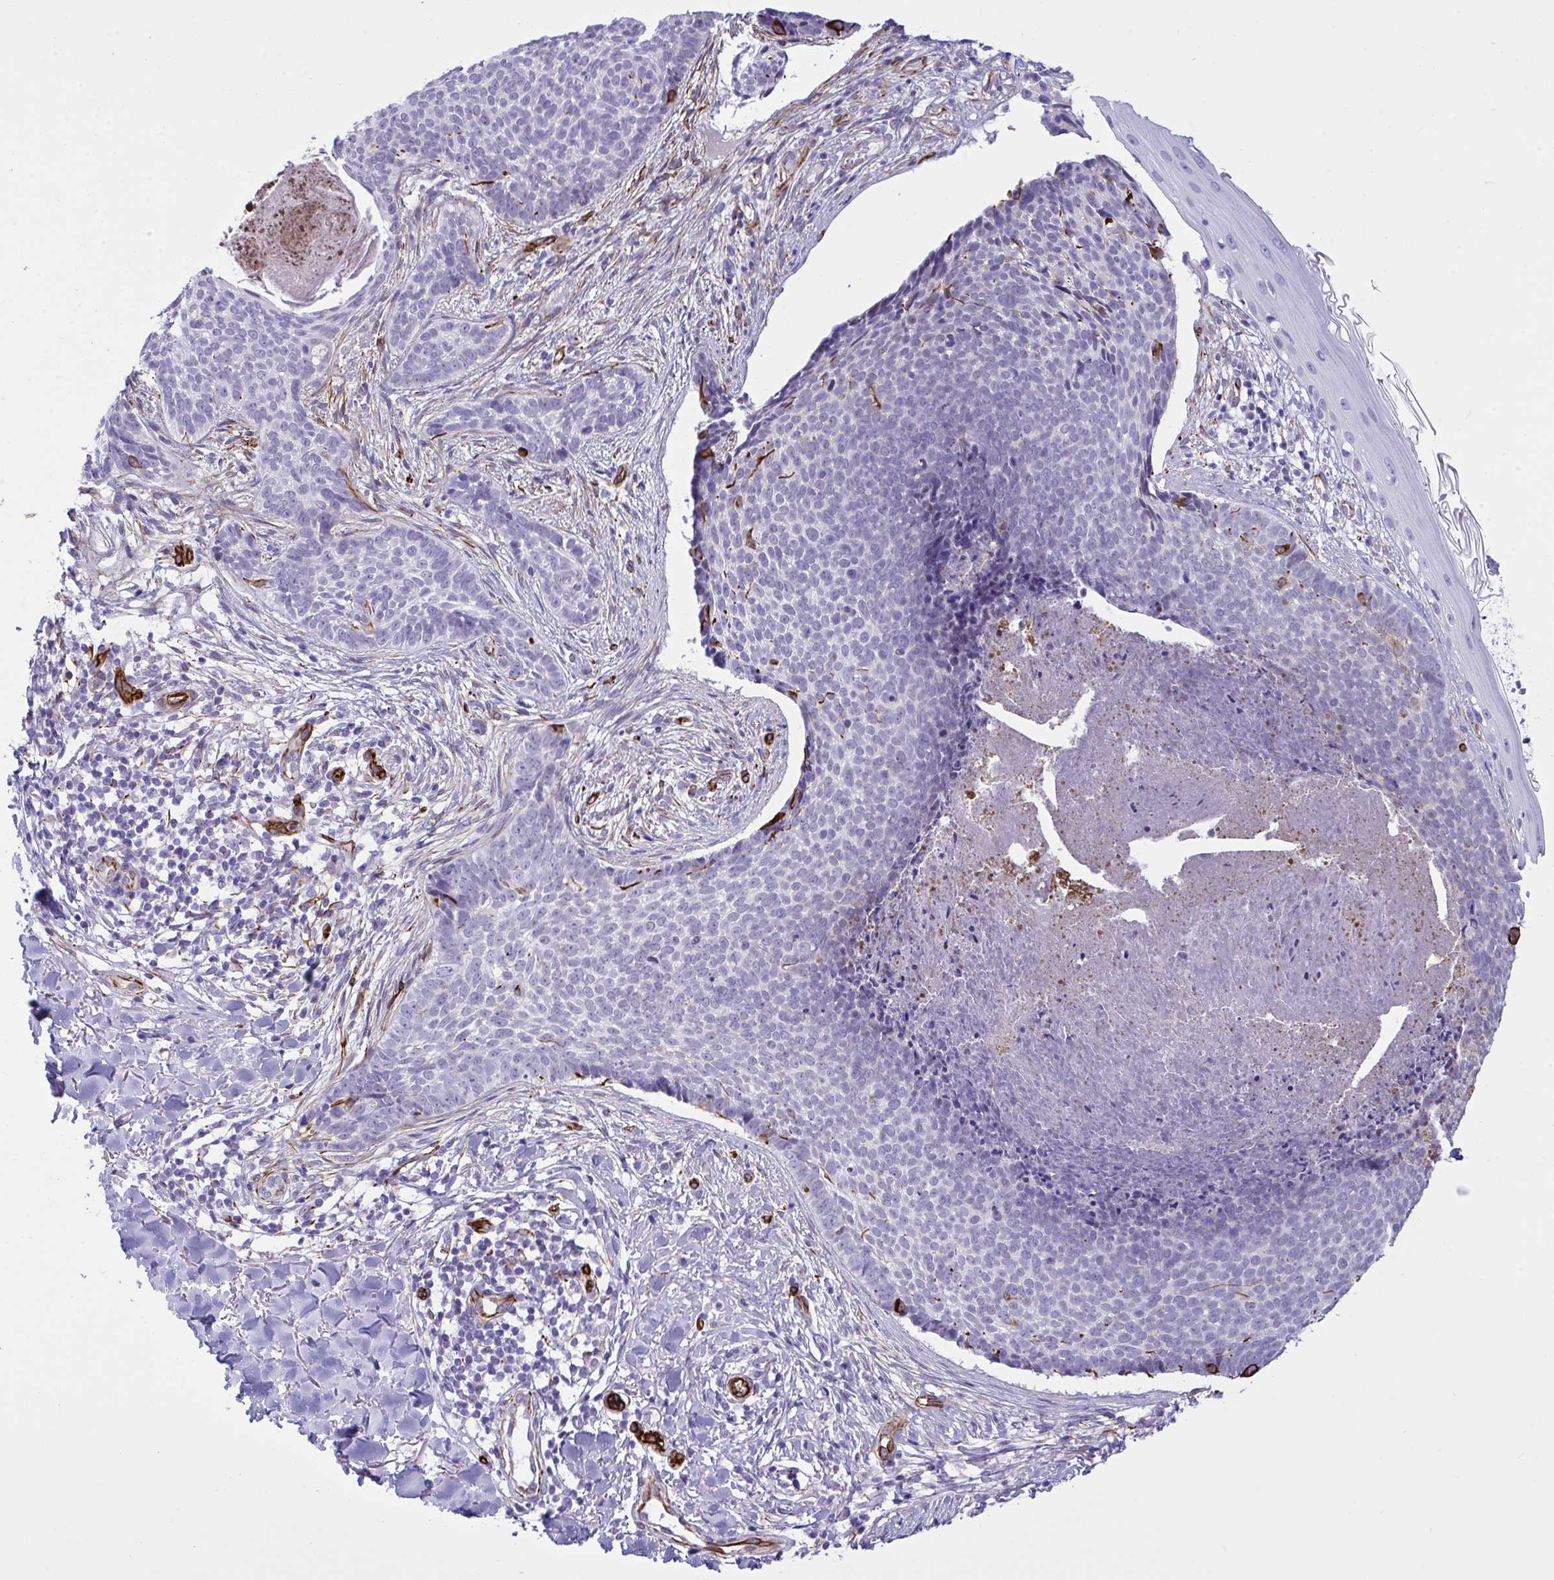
{"staining": {"intensity": "negative", "quantity": "none", "location": "none"}, "tissue": "skin cancer", "cell_type": "Tumor cells", "image_type": "cancer", "snomed": [{"axis": "morphology", "description": "Basal cell carcinoma"}, {"axis": "topography", "description": "Skin"}, {"axis": "topography", "description": "Skin of back"}], "caption": "A high-resolution image shows immunohistochemistry (IHC) staining of basal cell carcinoma (skin), which shows no significant positivity in tumor cells.", "gene": "SLC35B1", "patient": {"sex": "male", "age": 81}}